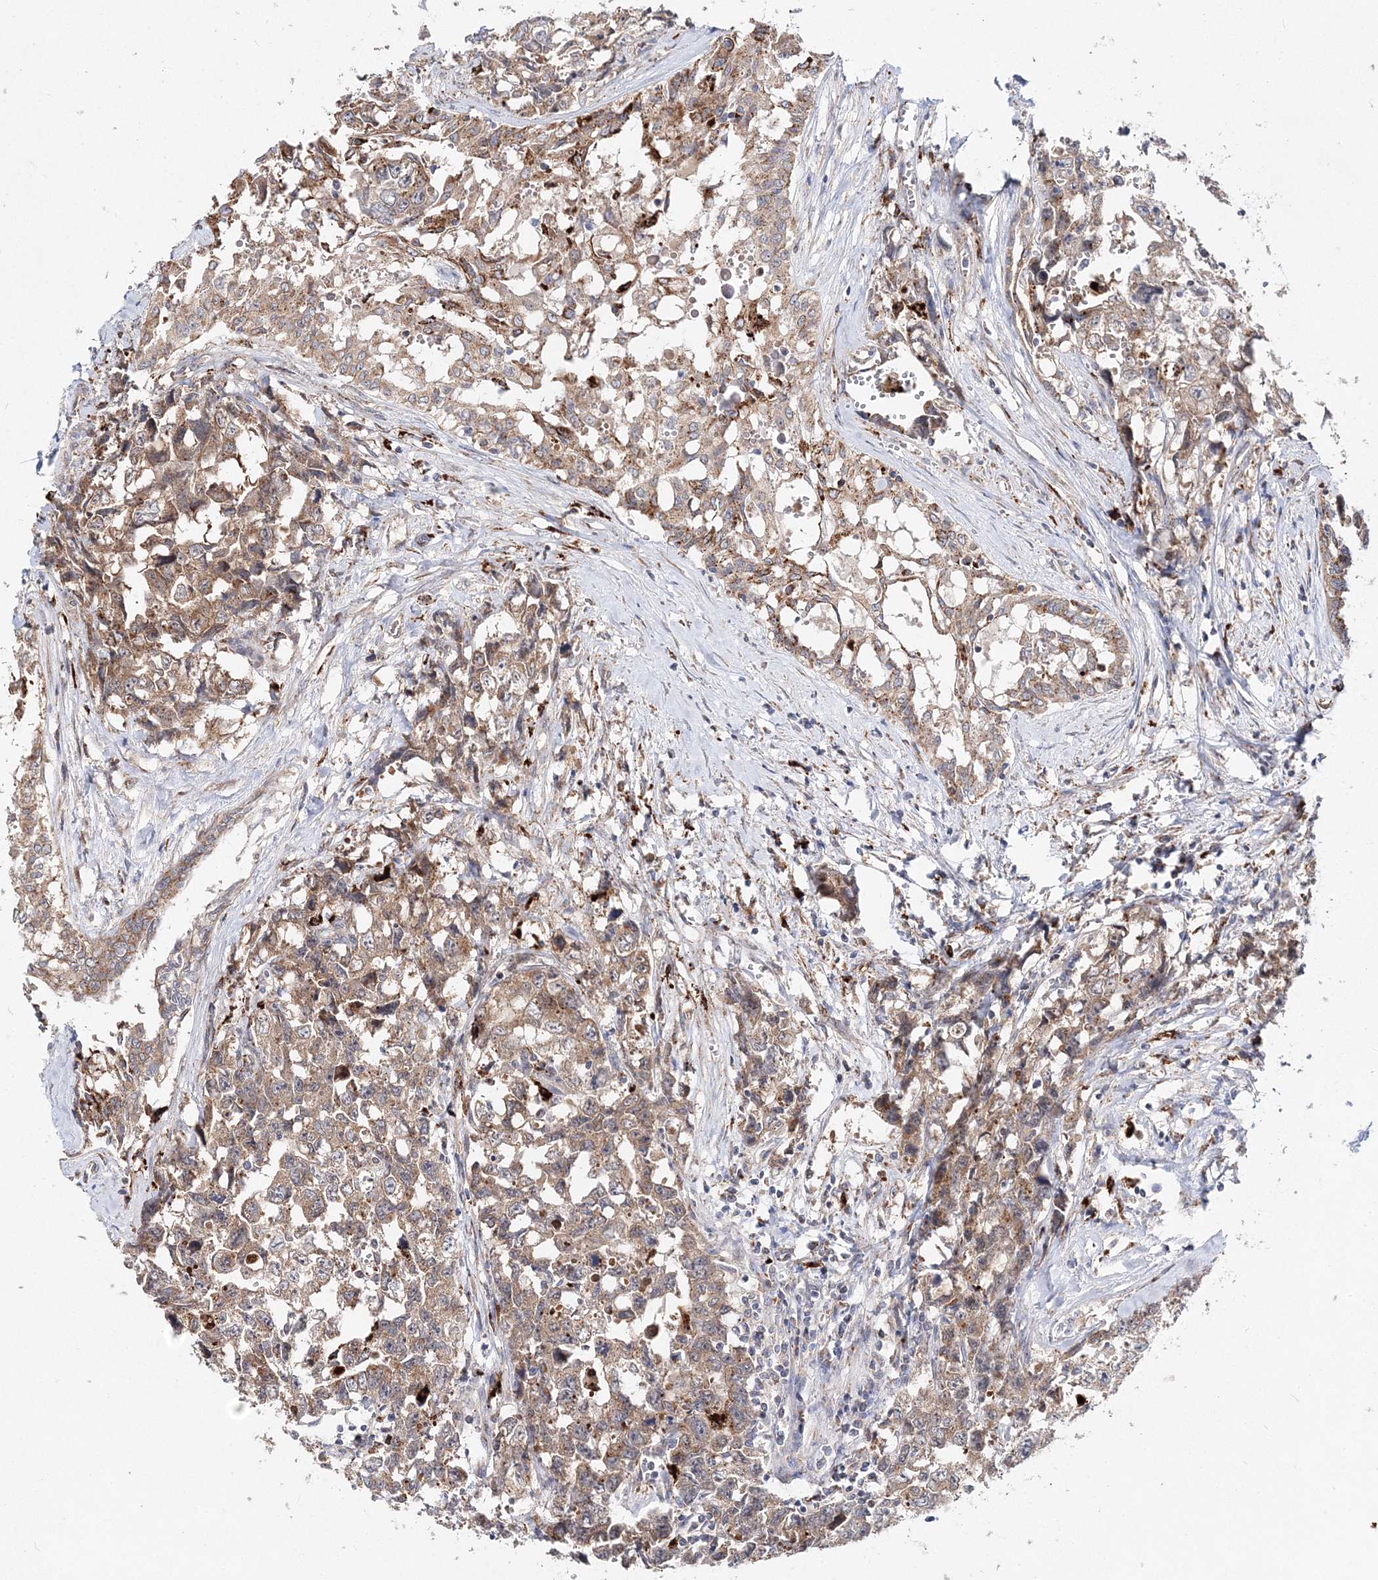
{"staining": {"intensity": "moderate", "quantity": ">75%", "location": "cytoplasmic/membranous"}, "tissue": "testis cancer", "cell_type": "Tumor cells", "image_type": "cancer", "snomed": [{"axis": "morphology", "description": "Carcinoma, Embryonal, NOS"}, {"axis": "topography", "description": "Testis"}], "caption": "A medium amount of moderate cytoplasmic/membranous positivity is appreciated in about >75% of tumor cells in testis embryonal carcinoma tissue. (DAB (3,3'-diaminobenzidine) = brown stain, brightfield microscopy at high magnification).", "gene": "C3orf38", "patient": {"sex": "male", "age": 31}}